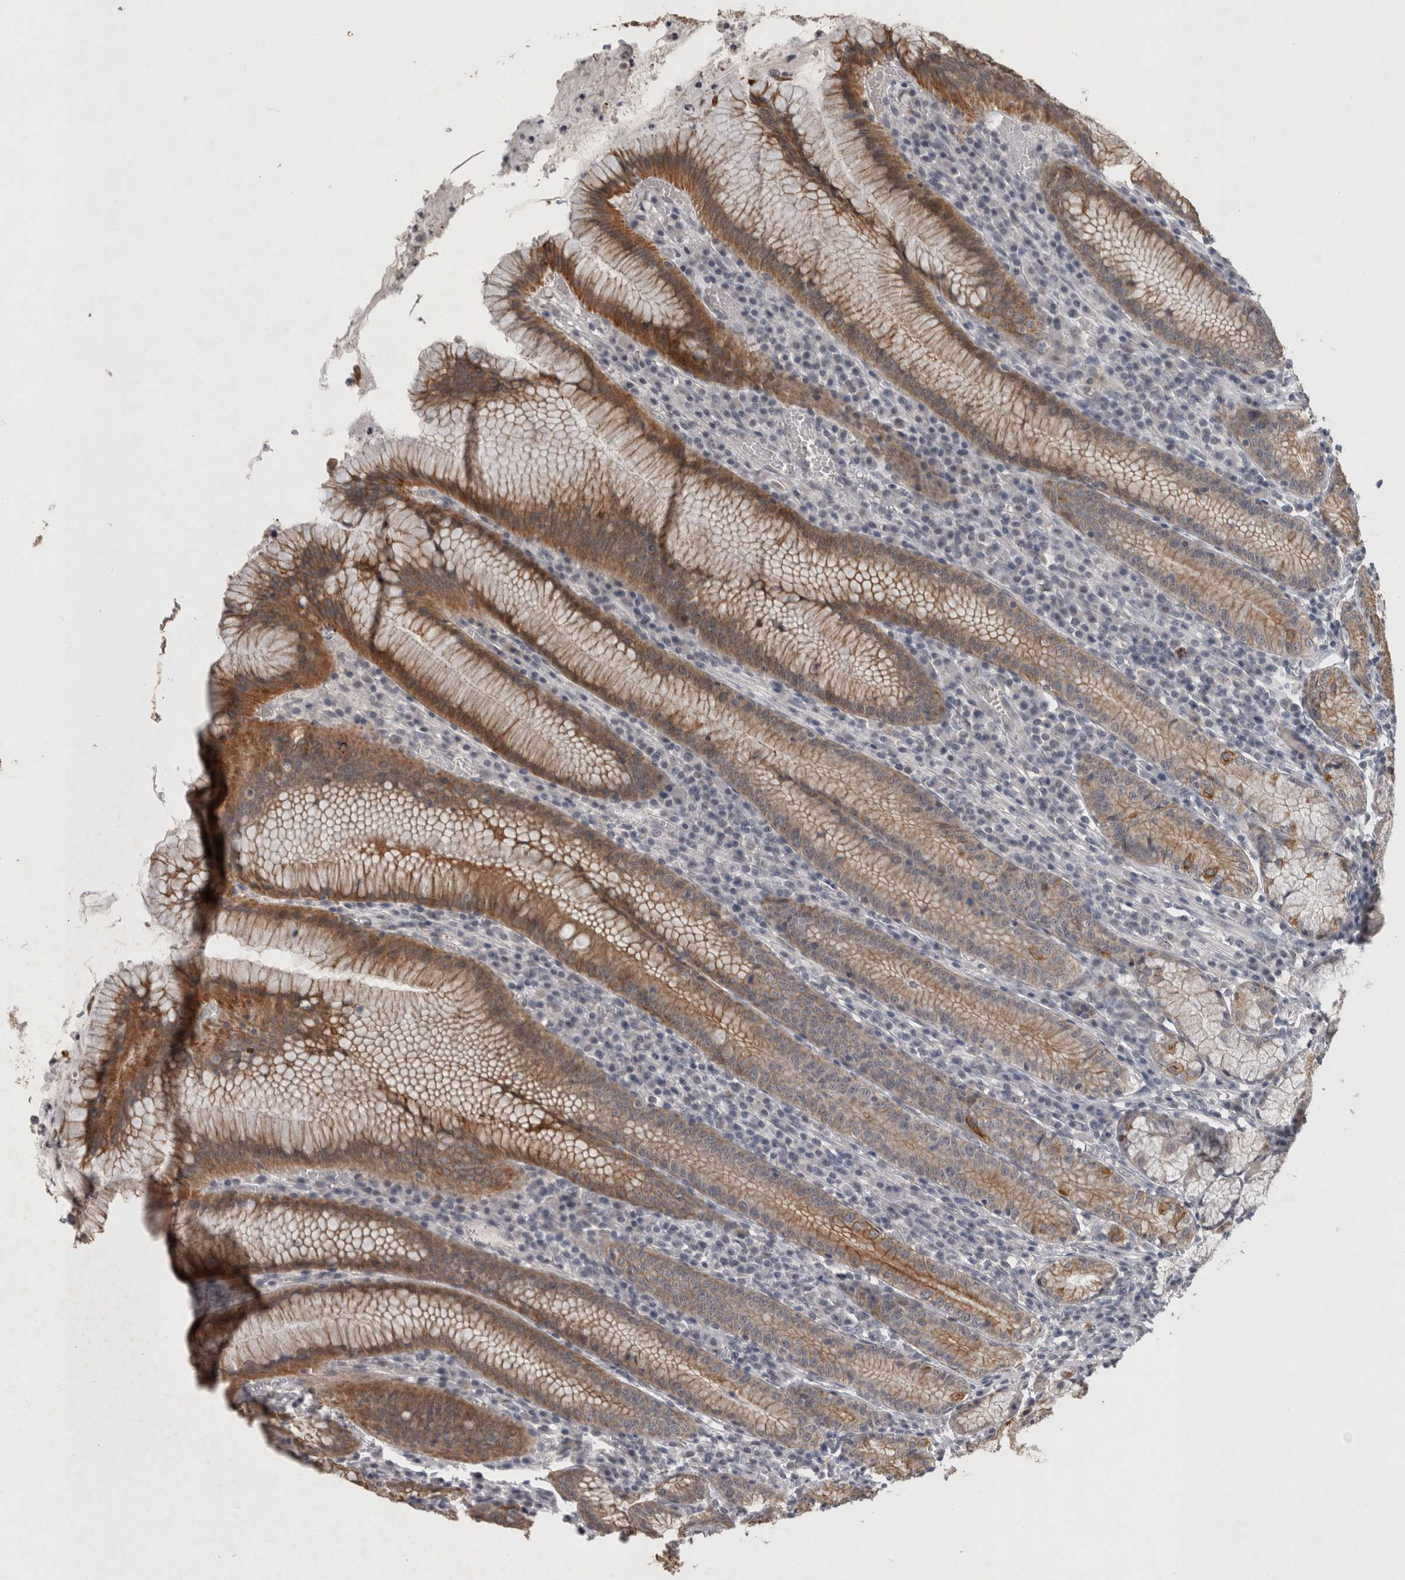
{"staining": {"intensity": "moderate", "quantity": "25%-75%", "location": "cytoplasmic/membranous"}, "tissue": "stomach", "cell_type": "Glandular cells", "image_type": "normal", "snomed": [{"axis": "morphology", "description": "Normal tissue, NOS"}, {"axis": "topography", "description": "Stomach"}], "caption": "Human stomach stained for a protein (brown) shows moderate cytoplasmic/membranous positive staining in about 25%-75% of glandular cells.", "gene": "RHPN1", "patient": {"sex": "male", "age": 55}}